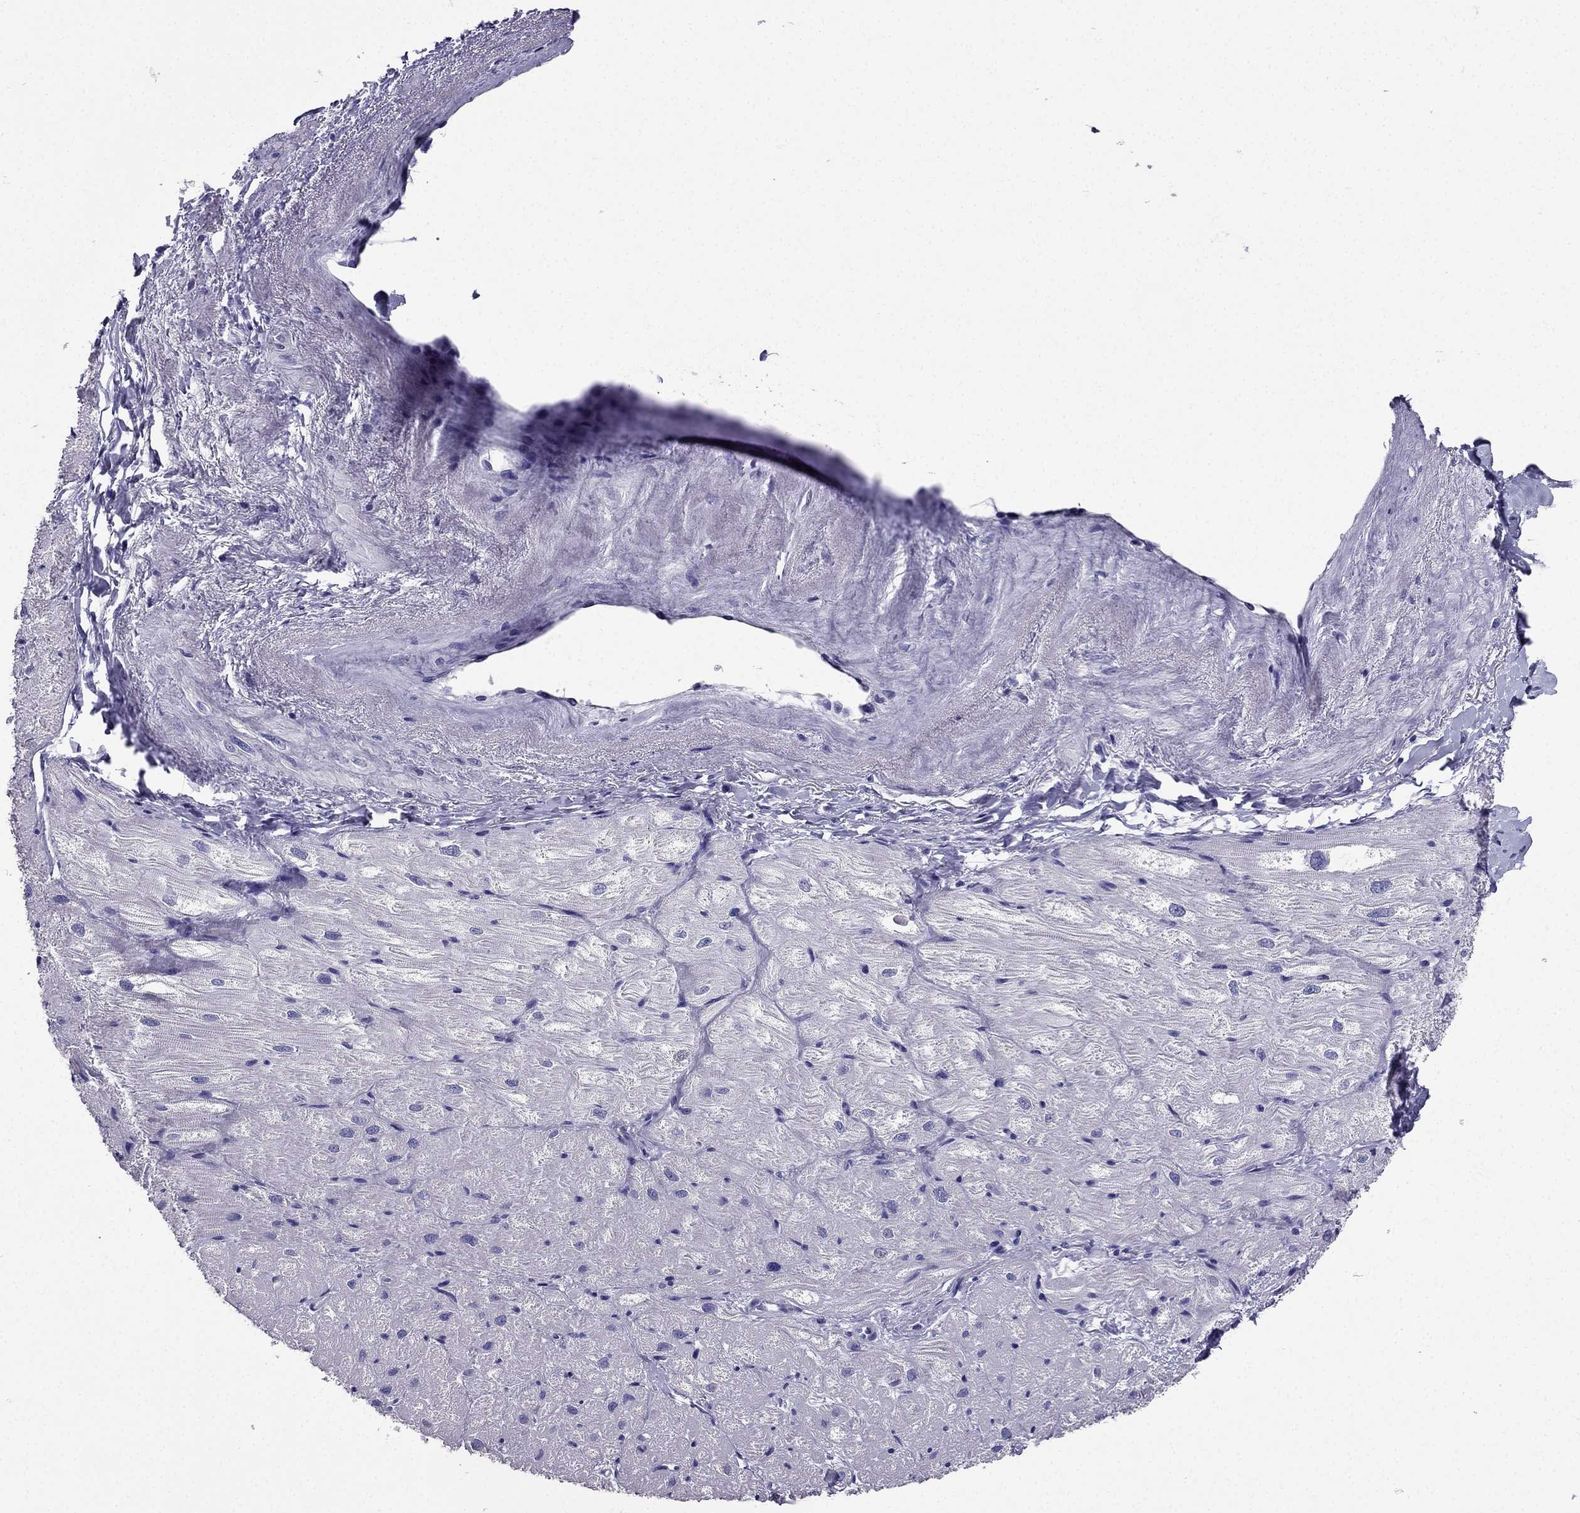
{"staining": {"intensity": "negative", "quantity": "none", "location": "none"}, "tissue": "heart muscle", "cell_type": "Cardiomyocytes", "image_type": "normal", "snomed": [{"axis": "morphology", "description": "Normal tissue, NOS"}, {"axis": "topography", "description": "Heart"}], "caption": "Cardiomyocytes are negative for protein expression in benign human heart muscle. (Immunohistochemistry (ihc), brightfield microscopy, high magnification).", "gene": "ARID3A", "patient": {"sex": "male", "age": 57}}